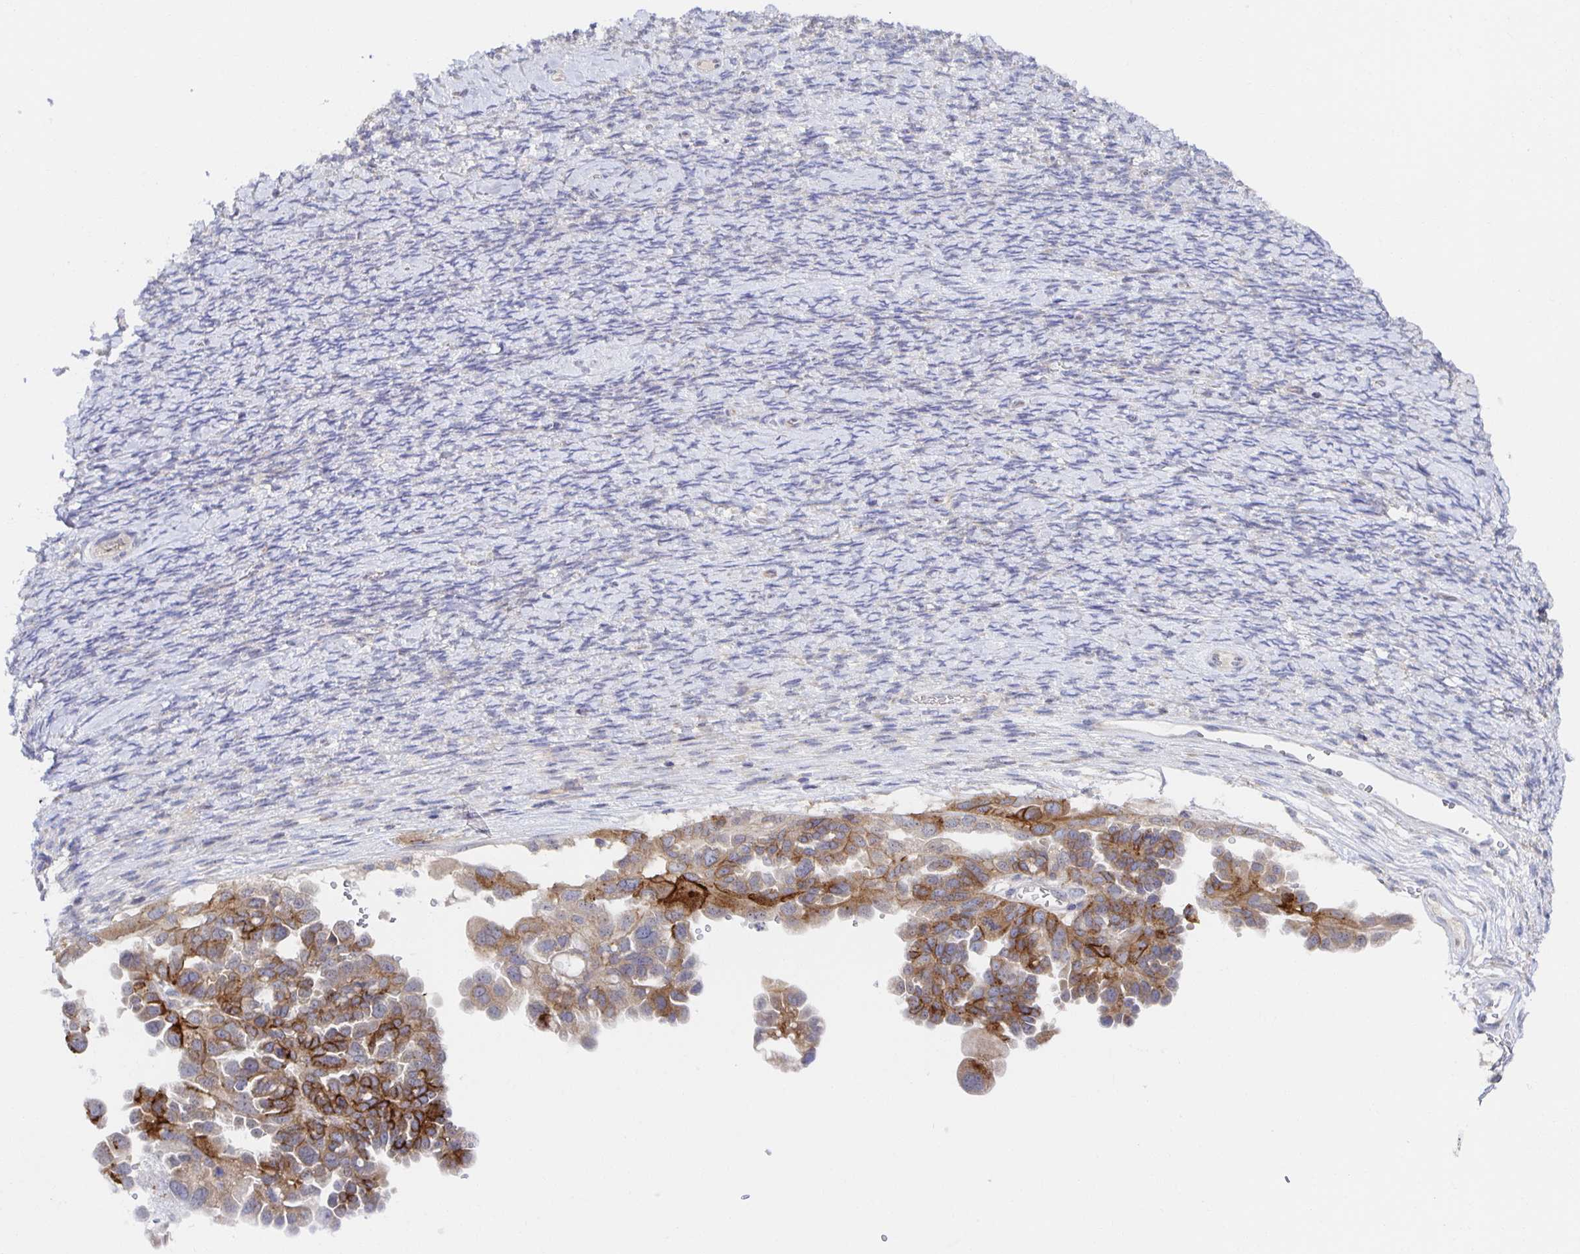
{"staining": {"intensity": "moderate", "quantity": ">75%", "location": "cytoplasmic/membranous"}, "tissue": "ovarian cancer", "cell_type": "Tumor cells", "image_type": "cancer", "snomed": [{"axis": "morphology", "description": "Cystadenocarcinoma, serous, NOS"}, {"axis": "topography", "description": "Ovary"}], "caption": "Immunohistochemistry of ovarian cancer exhibits medium levels of moderate cytoplasmic/membranous expression in about >75% of tumor cells.", "gene": "BAD", "patient": {"sex": "female", "age": 53}}